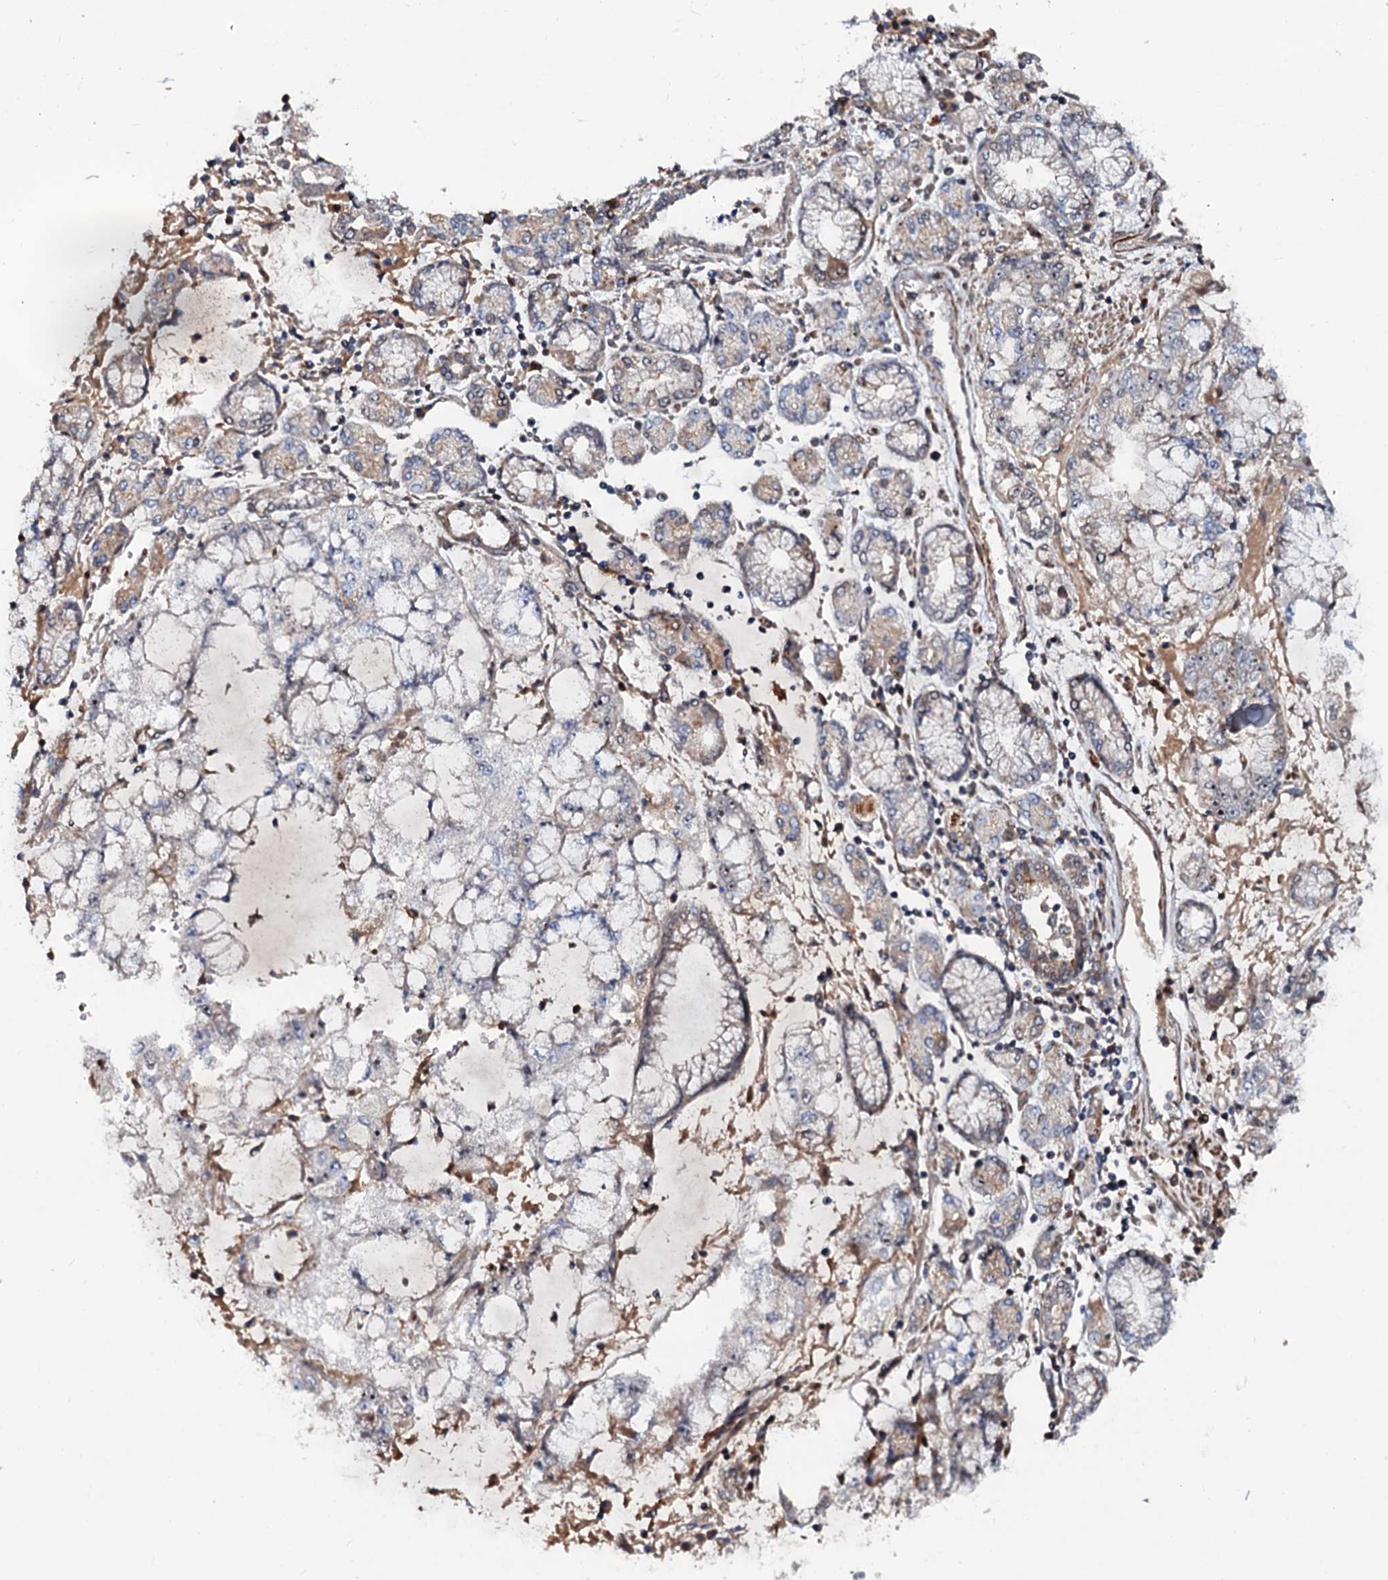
{"staining": {"intensity": "weak", "quantity": "<25%", "location": "cytoplasmic/membranous"}, "tissue": "stomach cancer", "cell_type": "Tumor cells", "image_type": "cancer", "snomed": [{"axis": "morphology", "description": "Adenocarcinoma, NOS"}, {"axis": "topography", "description": "Stomach"}], "caption": "Immunohistochemistry histopathology image of neoplastic tissue: stomach cancer (adenocarcinoma) stained with DAB shows no significant protein staining in tumor cells.", "gene": "N4BP1", "patient": {"sex": "male", "age": 76}}